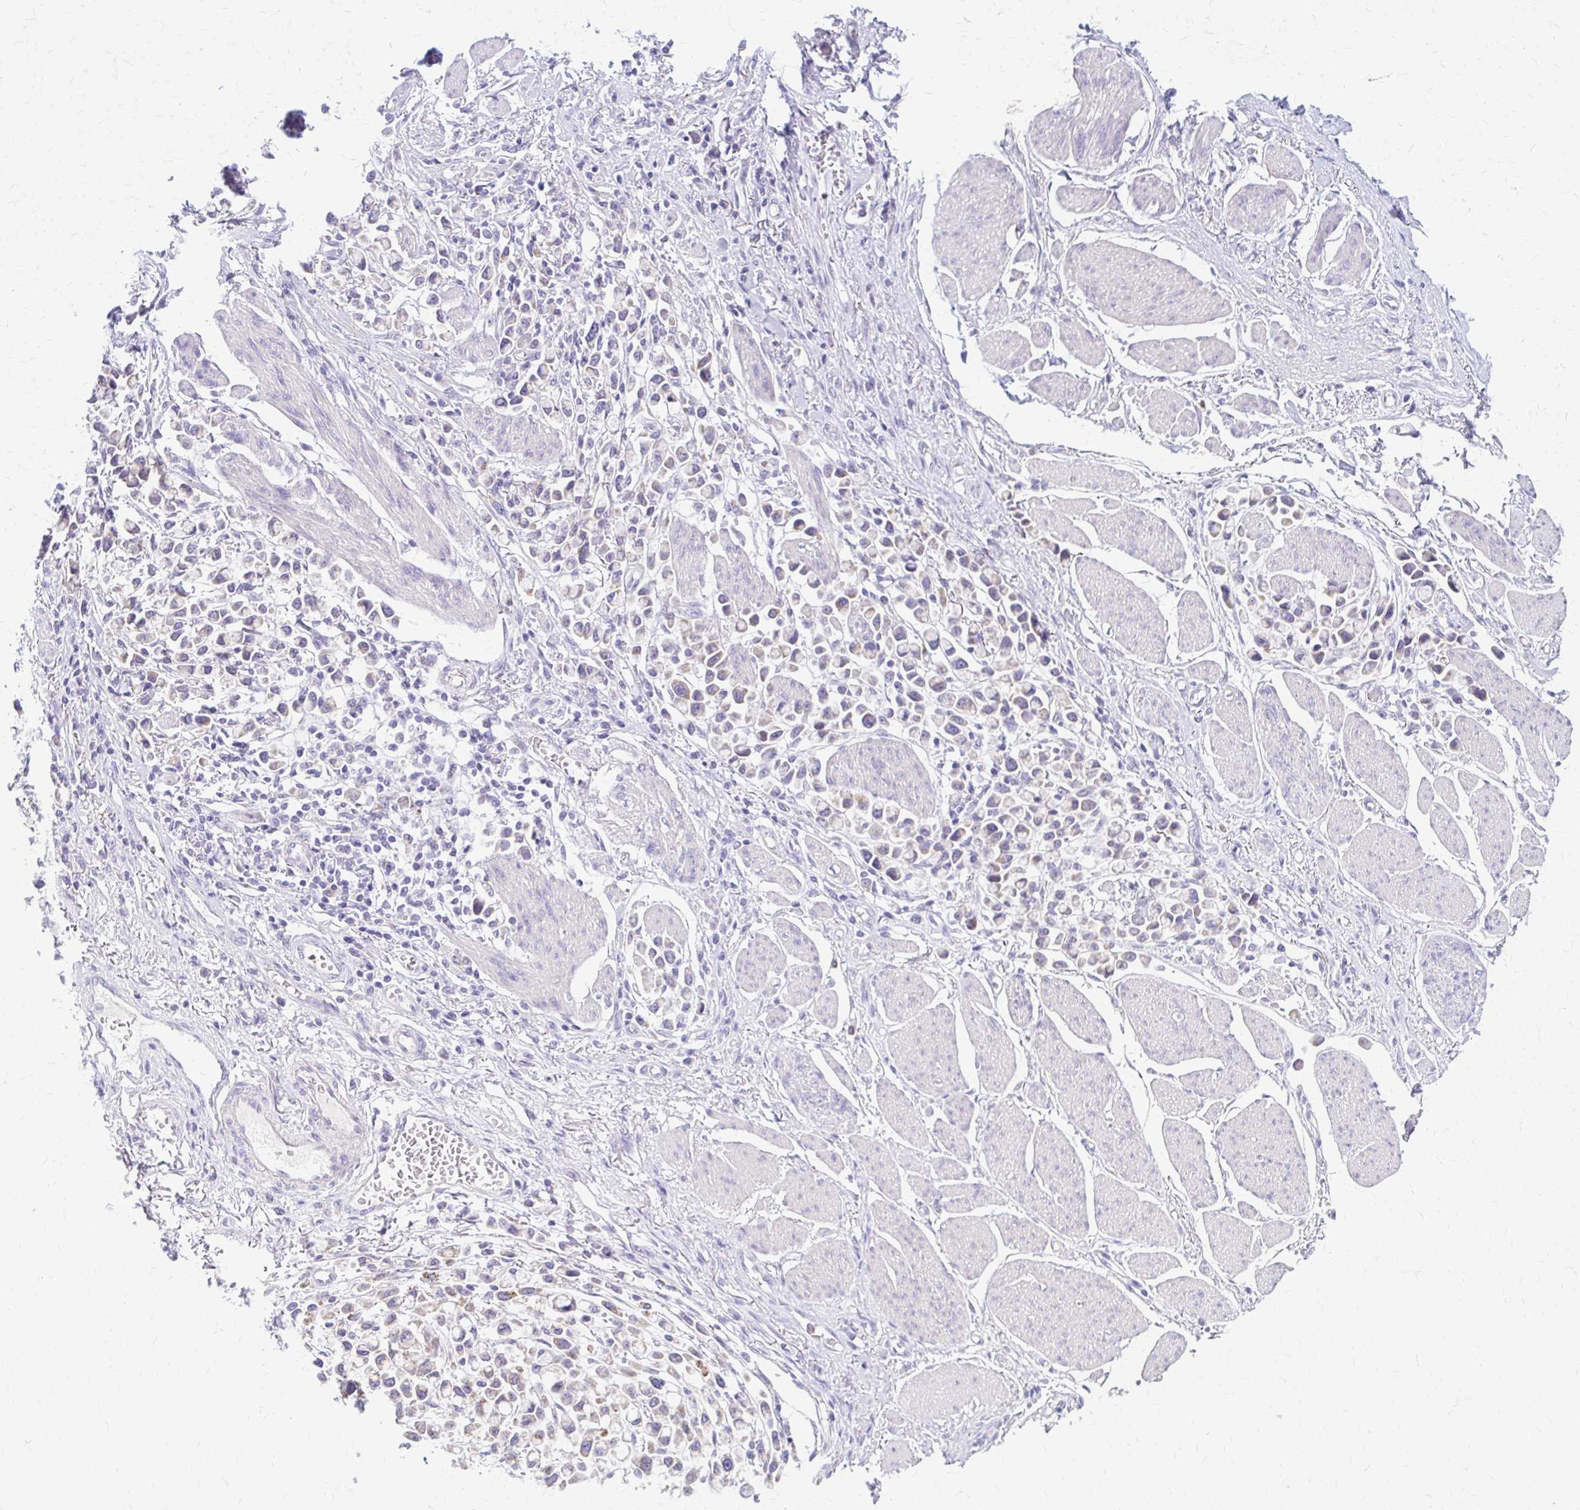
{"staining": {"intensity": "weak", "quantity": "<25%", "location": "cytoplasmic/membranous"}, "tissue": "stomach cancer", "cell_type": "Tumor cells", "image_type": "cancer", "snomed": [{"axis": "morphology", "description": "Adenocarcinoma, NOS"}, {"axis": "topography", "description": "Stomach"}], "caption": "Immunohistochemical staining of human adenocarcinoma (stomach) demonstrates no significant expression in tumor cells. Brightfield microscopy of immunohistochemistry (IHC) stained with DAB (brown) and hematoxylin (blue), captured at high magnification.", "gene": "SAMD13", "patient": {"sex": "female", "age": 81}}